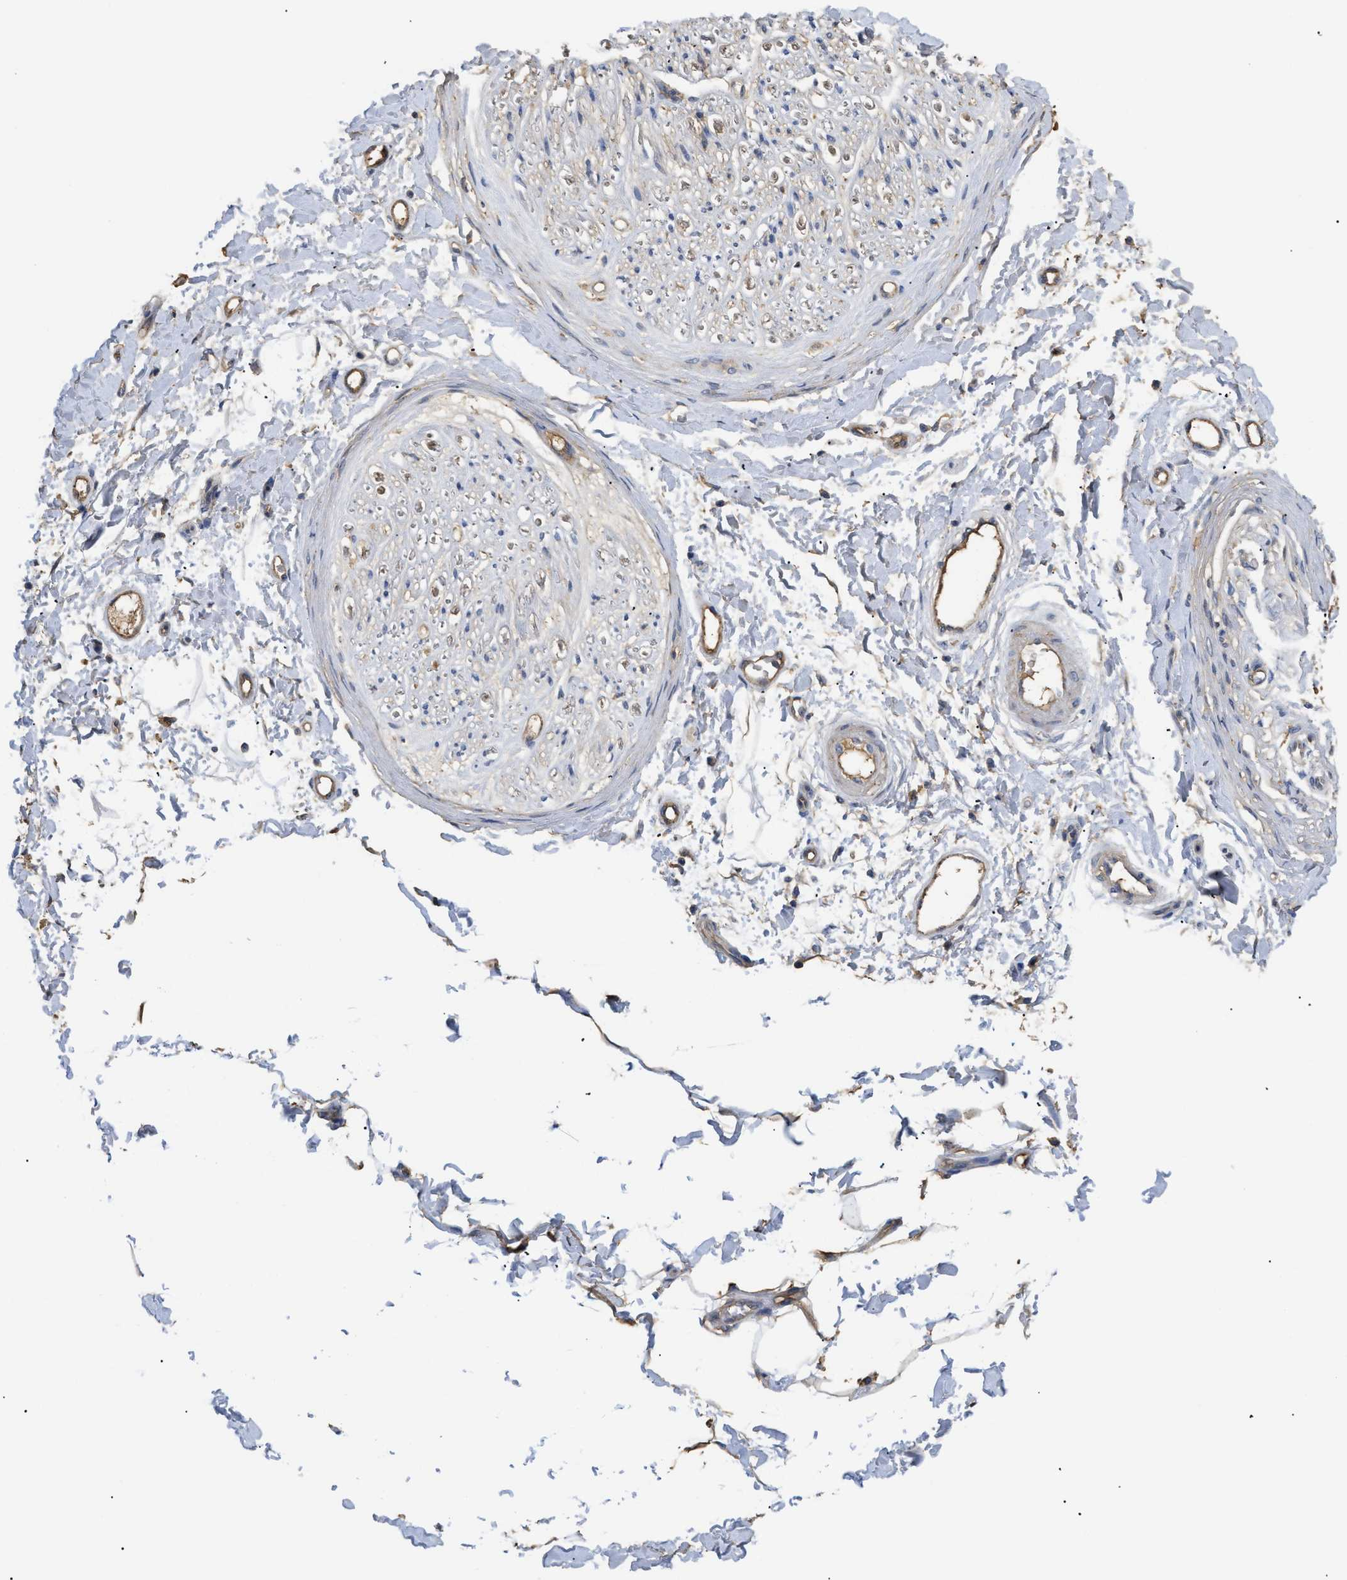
{"staining": {"intensity": "moderate", "quantity": "25%-75%", "location": "cytoplasmic/membranous"}, "tissue": "adipose tissue", "cell_type": "Adipocytes", "image_type": "normal", "snomed": [{"axis": "morphology", "description": "Normal tissue, NOS"}, {"axis": "morphology", "description": "Squamous cell carcinoma, NOS"}, {"axis": "topography", "description": "Skin"}, {"axis": "topography", "description": "Peripheral nerve tissue"}], "caption": "DAB (3,3'-diaminobenzidine) immunohistochemical staining of benign human adipose tissue demonstrates moderate cytoplasmic/membranous protein expression in about 25%-75% of adipocytes.", "gene": "ANXA4", "patient": {"sex": "male", "age": 83}}